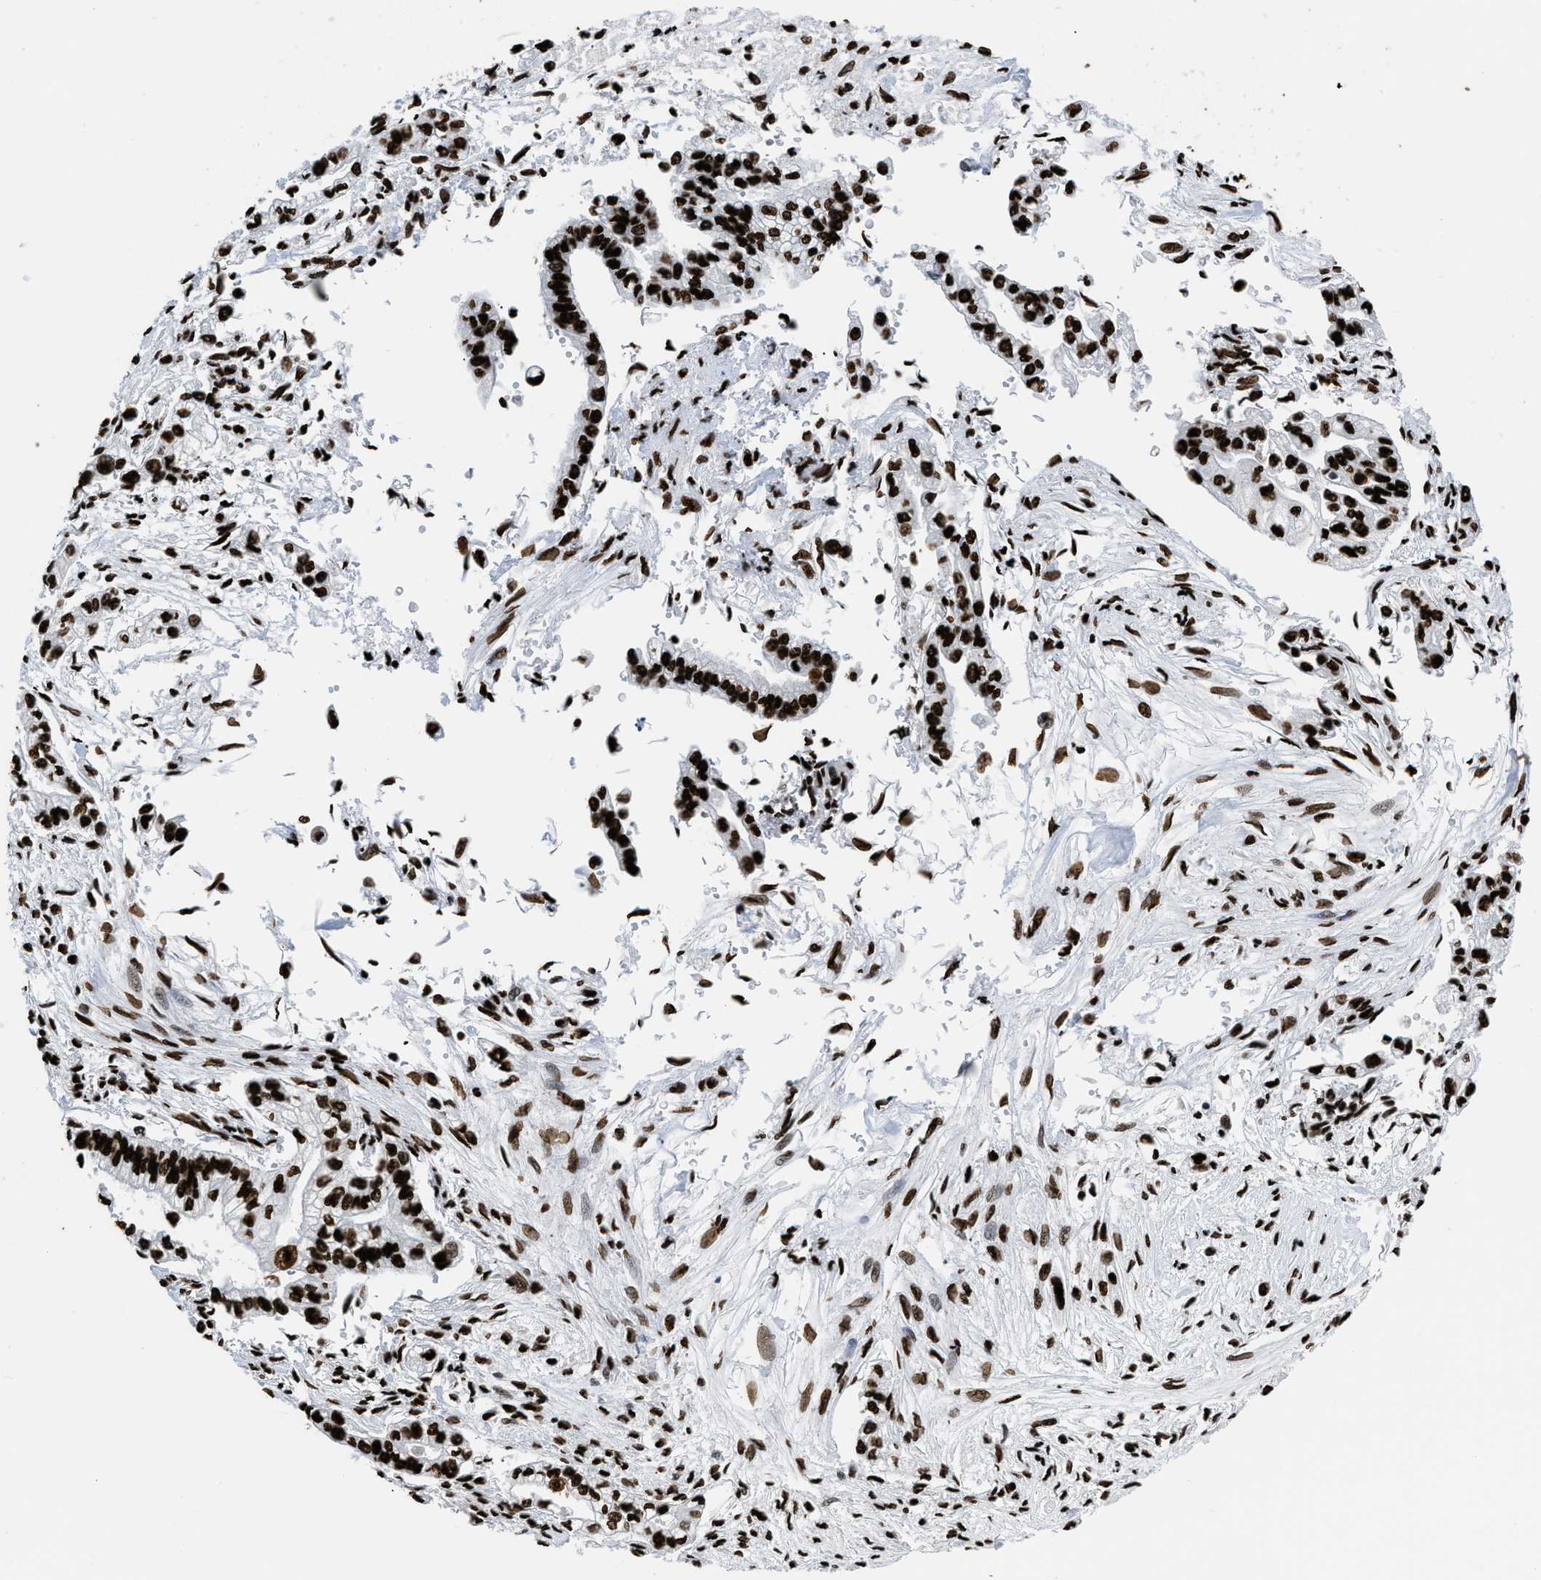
{"staining": {"intensity": "strong", "quantity": ">75%", "location": "nuclear"}, "tissue": "pancreatic cancer", "cell_type": "Tumor cells", "image_type": "cancer", "snomed": [{"axis": "morphology", "description": "Normal tissue, NOS"}, {"axis": "topography", "description": "Pancreas"}], "caption": "This is an image of immunohistochemistry staining of pancreatic cancer, which shows strong staining in the nuclear of tumor cells.", "gene": "HNRNPM", "patient": {"sex": "male", "age": 42}}